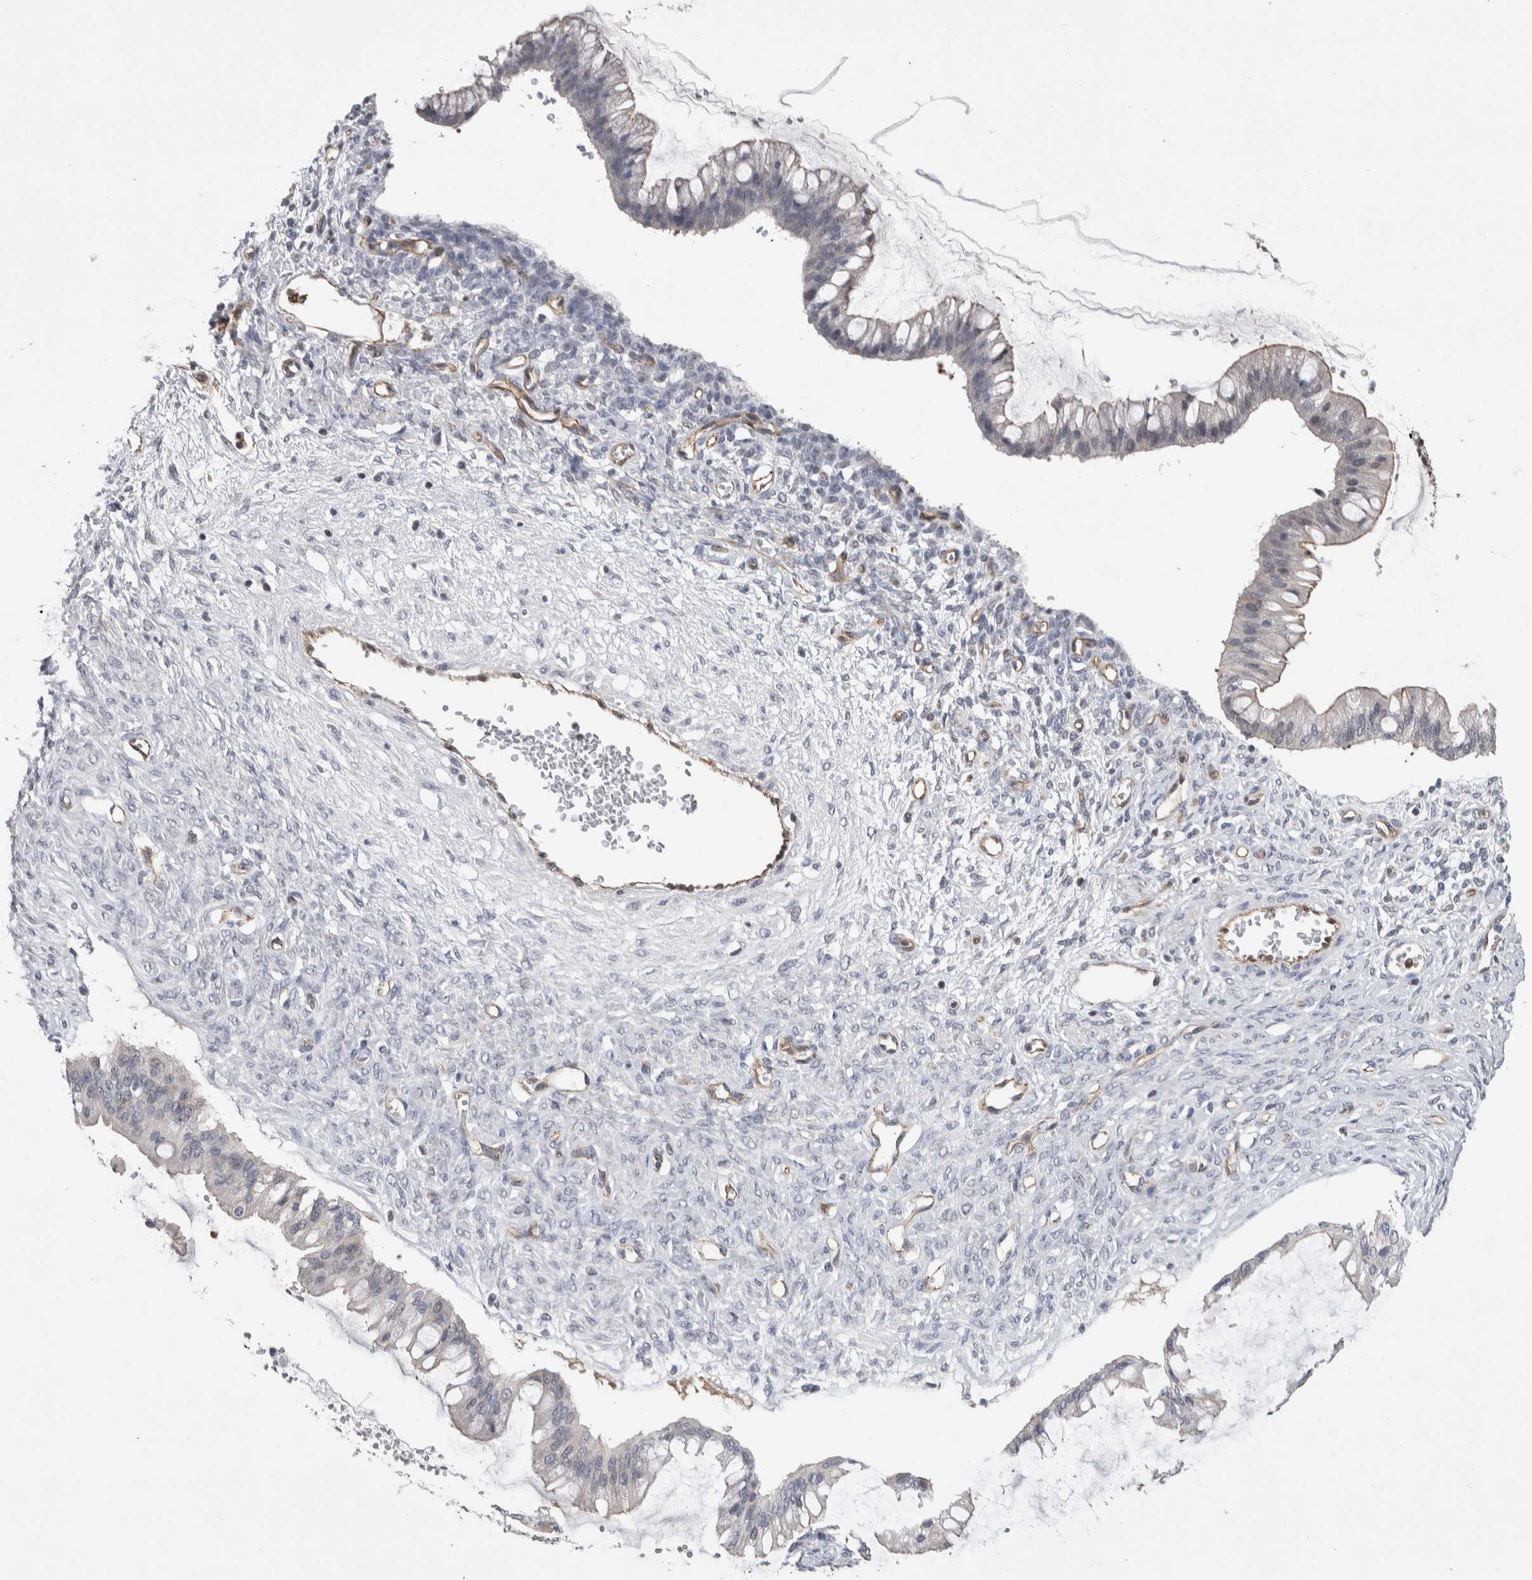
{"staining": {"intensity": "negative", "quantity": "none", "location": "none"}, "tissue": "ovarian cancer", "cell_type": "Tumor cells", "image_type": "cancer", "snomed": [{"axis": "morphology", "description": "Cystadenocarcinoma, mucinous, NOS"}, {"axis": "topography", "description": "Ovary"}], "caption": "High power microscopy photomicrograph of an immunohistochemistry micrograph of mucinous cystadenocarcinoma (ovarian), revealing no significant positivity in tumor cells.", "gene": "ZBTB49", "patient": {"sex": "female", "age": 73}}